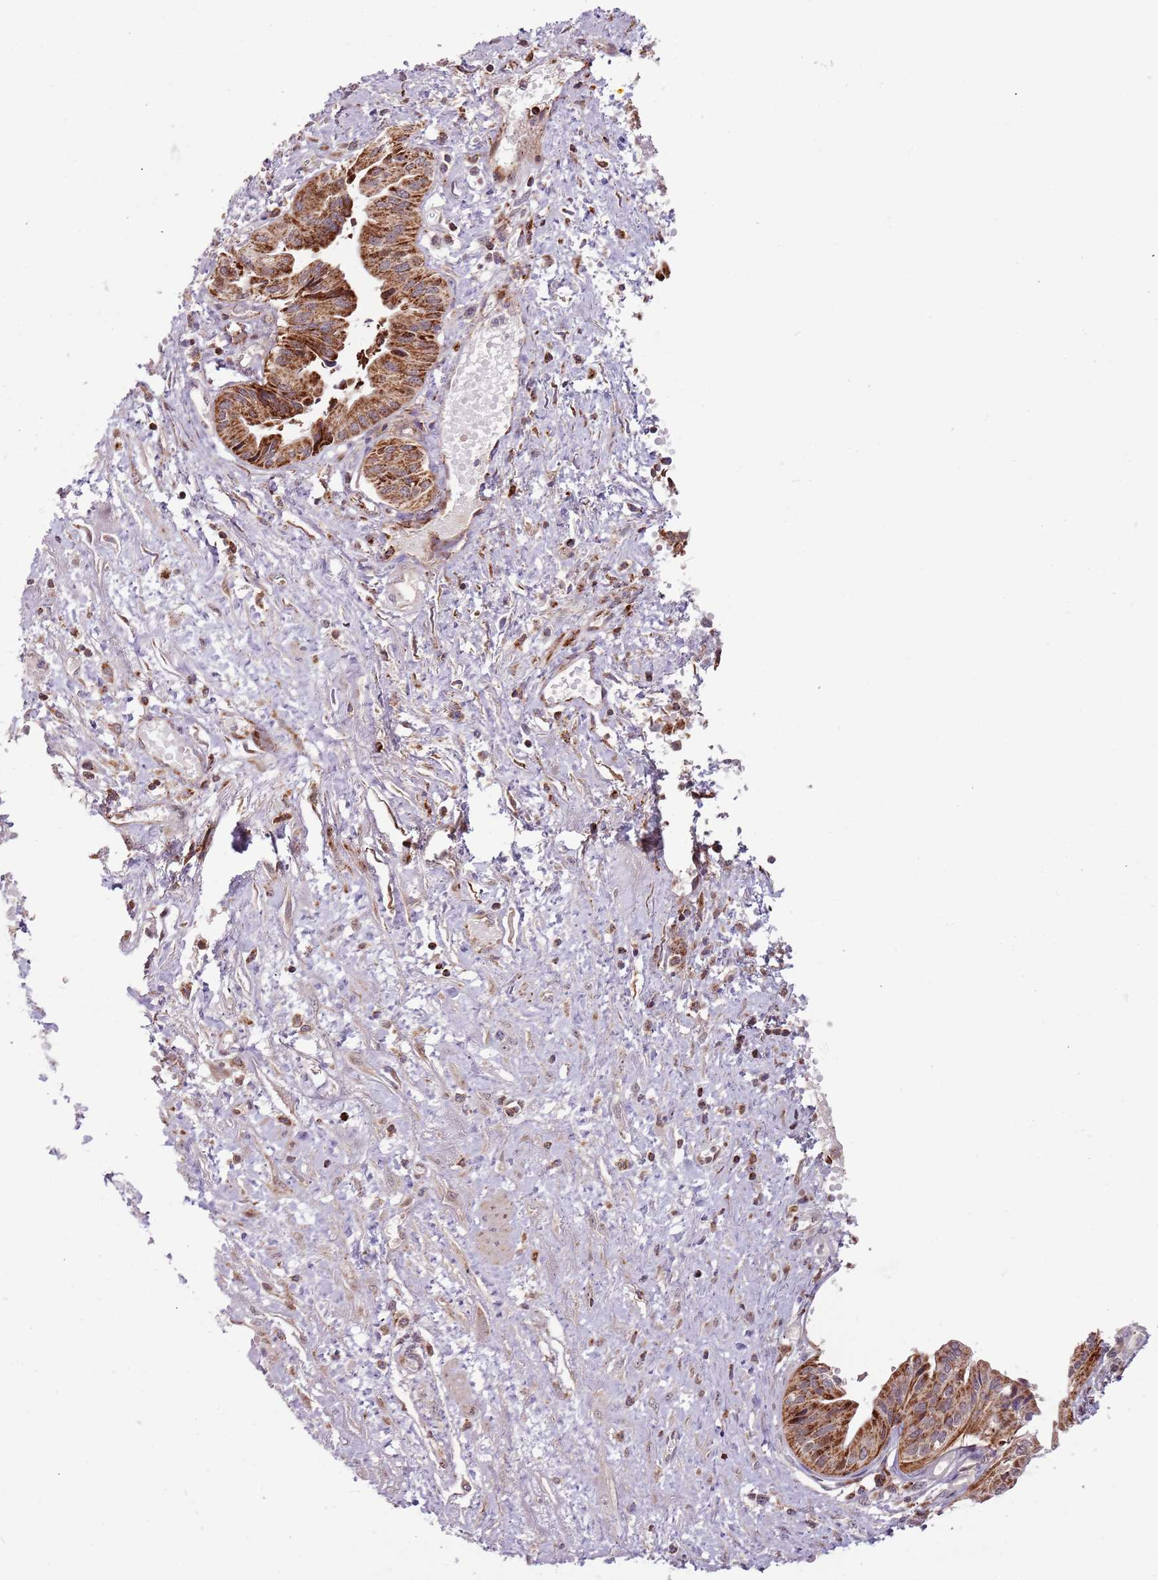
{"staining": {"intensity": "moderate", "quantity": ">75%", "location": "cytoplasmic/membranous"}, "tissue": "pancreatic cancer", "cell_type": "Tumor cells", "image_type": "cancer", "snomed": [{"axis": "morphology", "description": "Adenocarcinoma, NOS"}, {"axis": "topography", "description": "Pancreas"}], "caption": "Tumor cells display medium levels of moderate cytoplasmic/membranous positivity in approximately >75% of cells in human pancreatic adenocarcinoma.", "gene": "ULK3", "patient": {"sex": "female", "age": 50}}